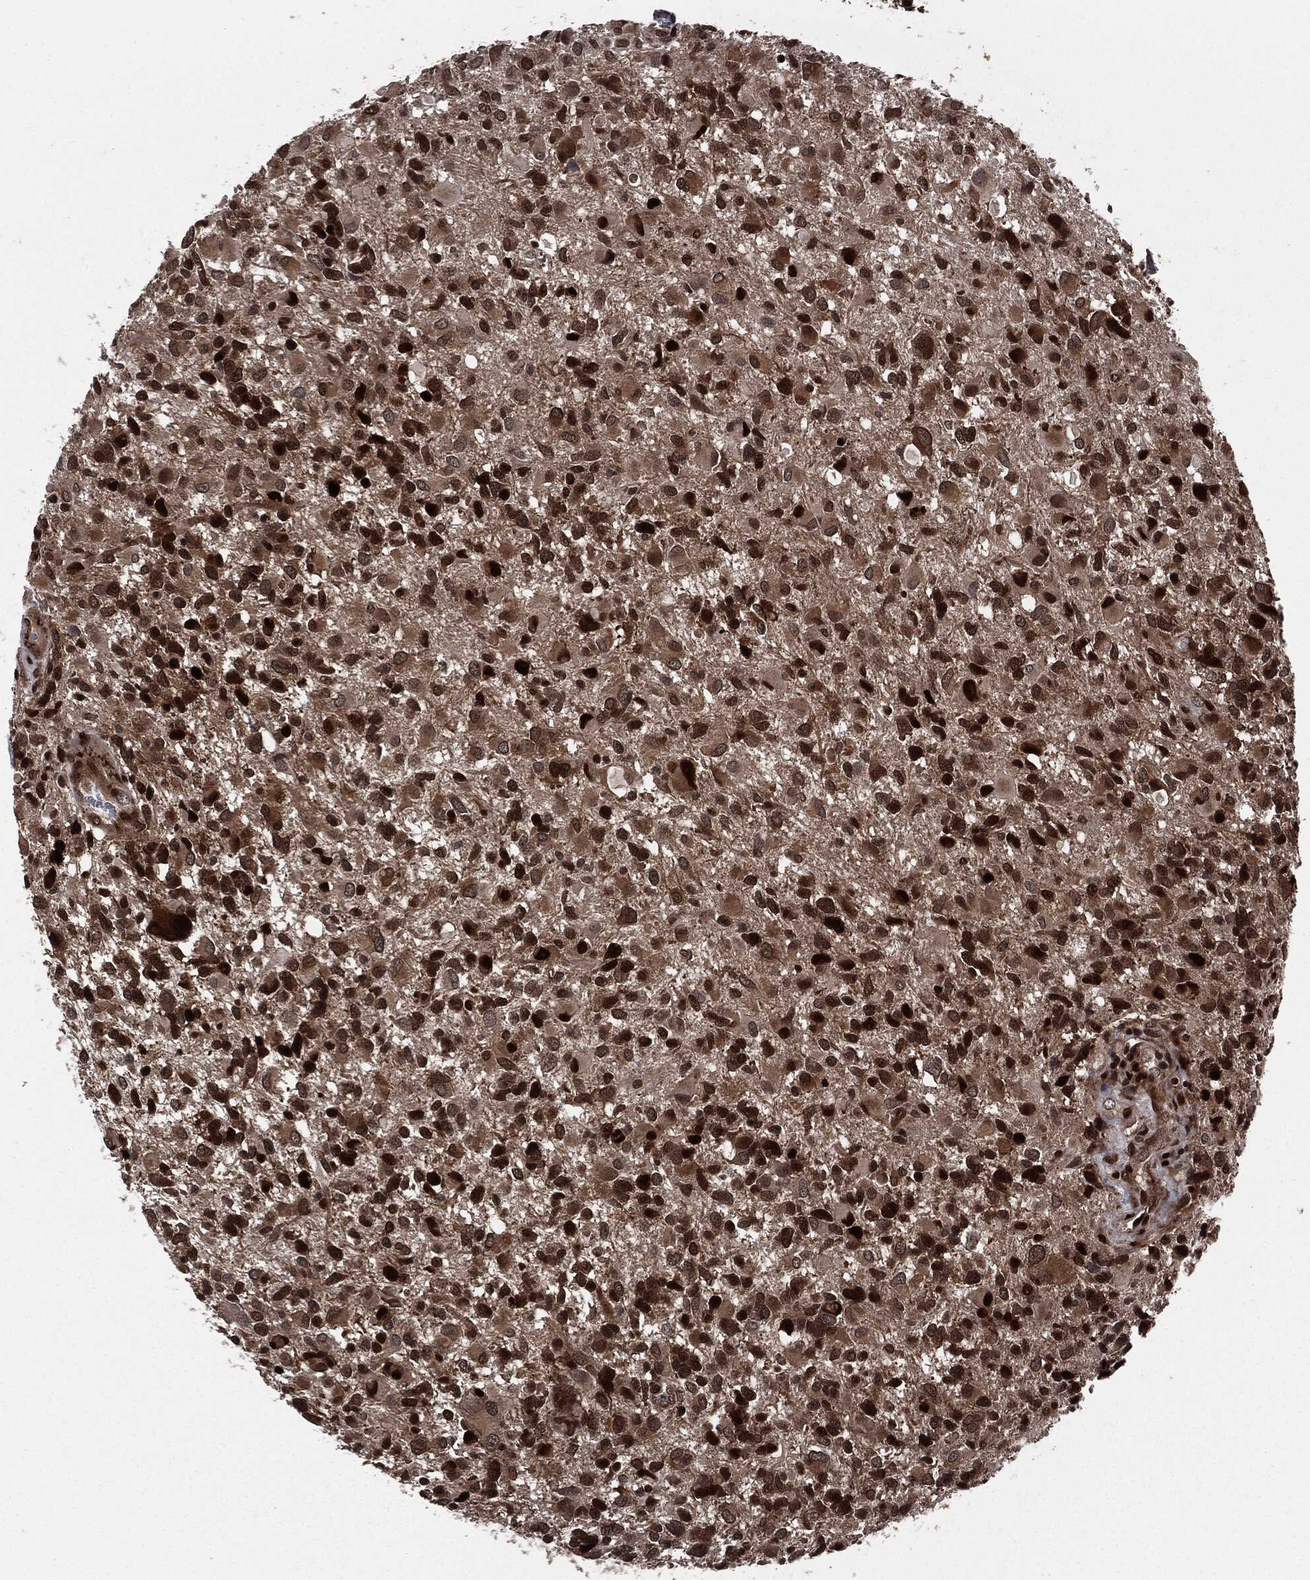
{"staining": {"intensity": "strong", "quantity": "25%-75%", "location": "cytoplasmic/membranous,nuclear"}, "tissue": "glioma", "cell_type": "Tumor cells", "image_type": "cancer", "snomed": [{"axis": "morphology", "description": "Glioma, malignant, Low grade"}, {"axis": "topography", "description": "Brain"}], "caption": "Brown immunohistochemical staining in human glioma exhibits strong cytoplasmic/membranous and nuclear staining in about 25%-75% of tumor cells.", "gene": "SMAD4", "patient": {"sex": "female", "age": 32}}